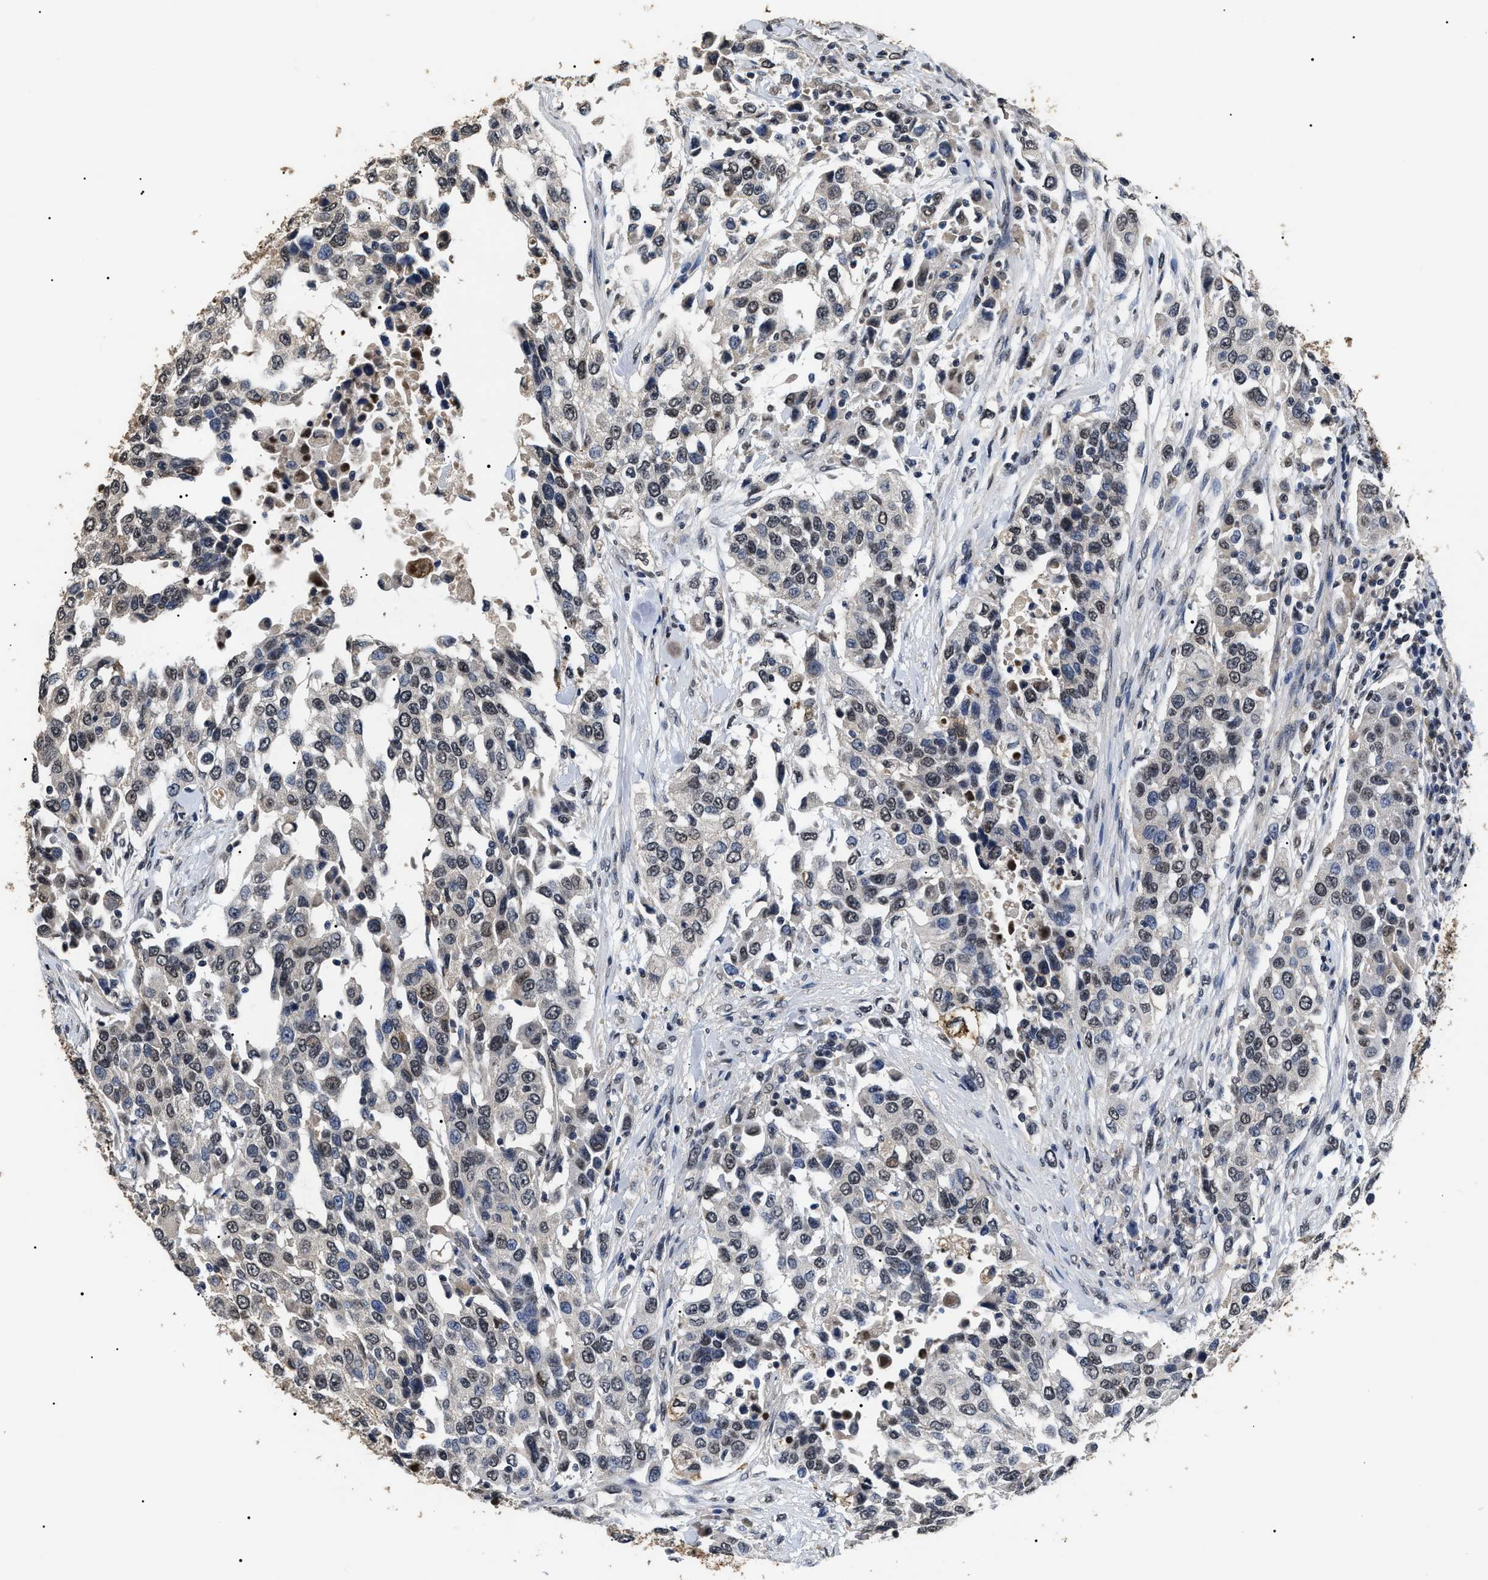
{"staining": {"intensity": "weak", "quantity": "<25%", "location": "nuclear"}, "tissue": "urothelial cancer", "cell_type": "Tumor cells", "image_type": "cancer", "snomed": [{"axis": "morphology", "description": "Urothelial carcinoma, High grade"}, {"axis": "topography", "description": "Urinary bladder"}], "caption": "Tumor cells are negative for protein expression in human high-grade urothelial carcinoma.", "gene": "ANP32E", "patient": {"sex": "female", "age": 80}}